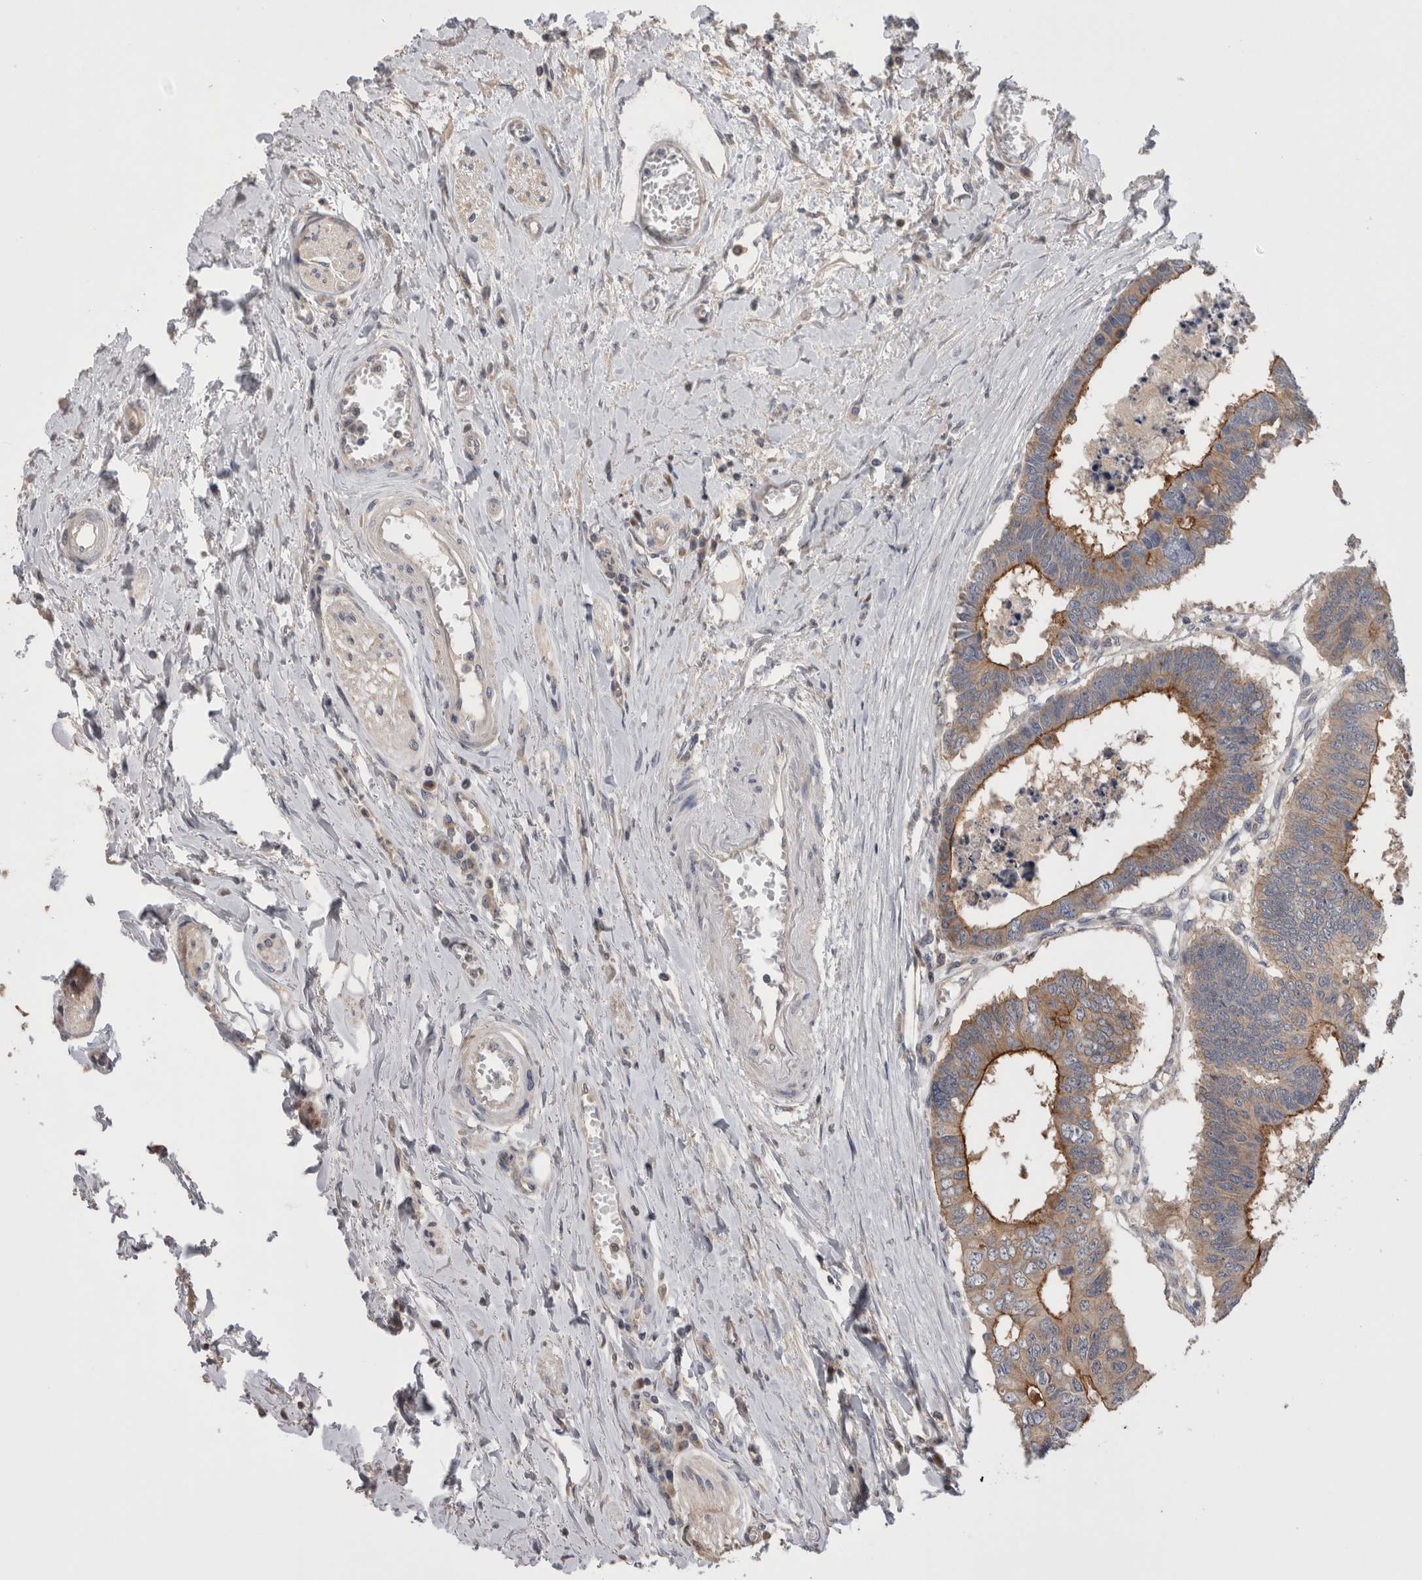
{"staining": {"intensity": "strong", "quantity": ">75%", "location": "cytoplasmic/membranous"}, "tissue": "colorectal cancer", "cell_type": "Tumor cells", "image_type": "cancer", "snomed": [{"axis": "morphology", "description": "Adenocarcinoma, NOS"}, {"axis": "topography", "description": "Rectum"}], "caption": "Colorectal cancer (adenocarcinoma) stained with IHC shows strong cytoplasmic/membranous expression in approximately >75% of tumor cells.", "gene": "OTOR", "patient": {"sex": "male", "age": 84}}